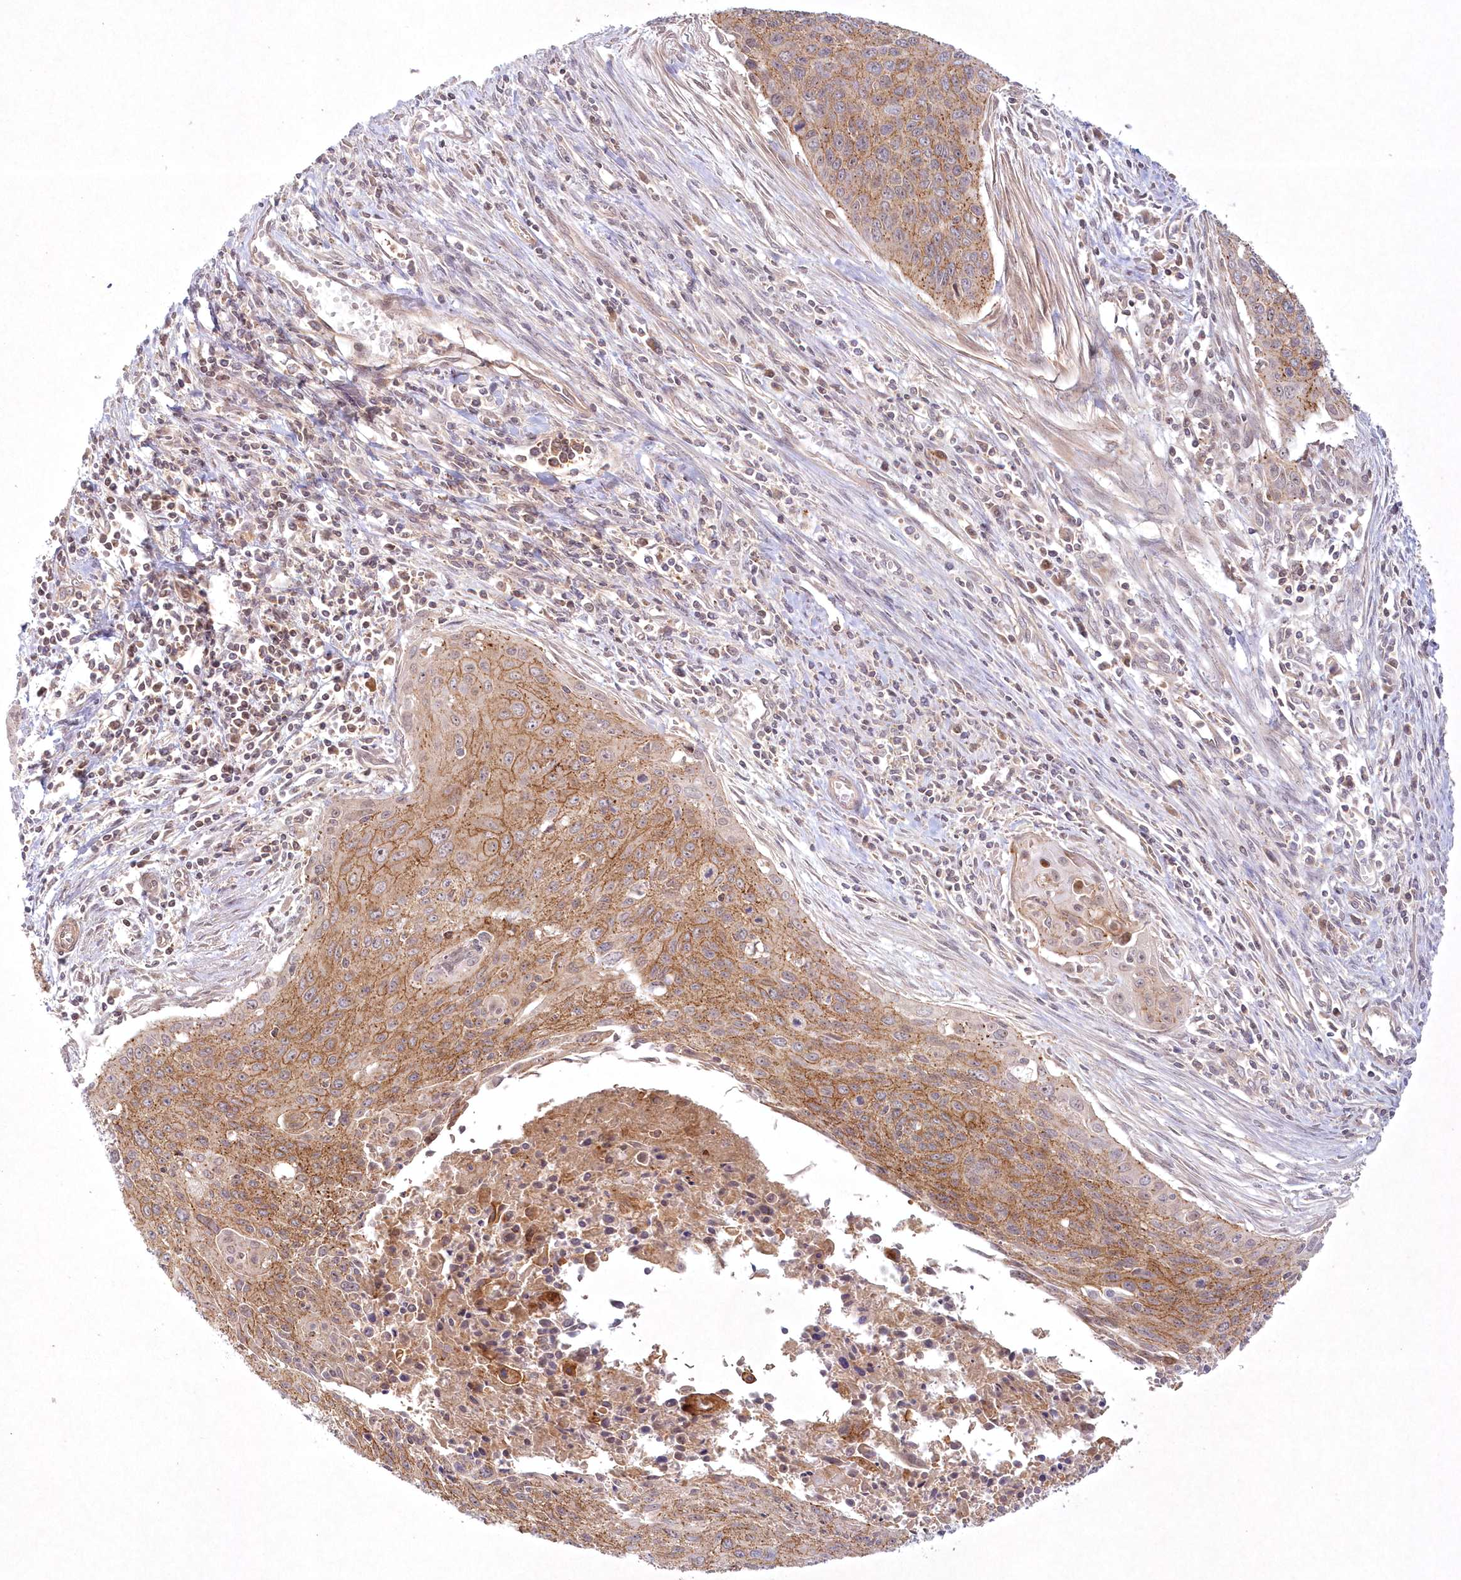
{"staining": {"intensity": "moderate", "quantity": ">75%", "location": "cytoplasmic/membranous"}, "tissue": "cervical cancer", "cell_type": "Tumor cells", "image_type": "cancer", "snomed": [{"axis": "morphology", "description": "Squamous cell carcinoma, NOS"}, {"axis": "topography", "description": "Cervix"}], "caption": "A photomicrograph of cervical cancer stained for a protein shows moderate cytoplasmic/membranous brown staining in tumor cells.", "gene": "TOGARAM2", "patient": {"sex": "female", "age": 55}}